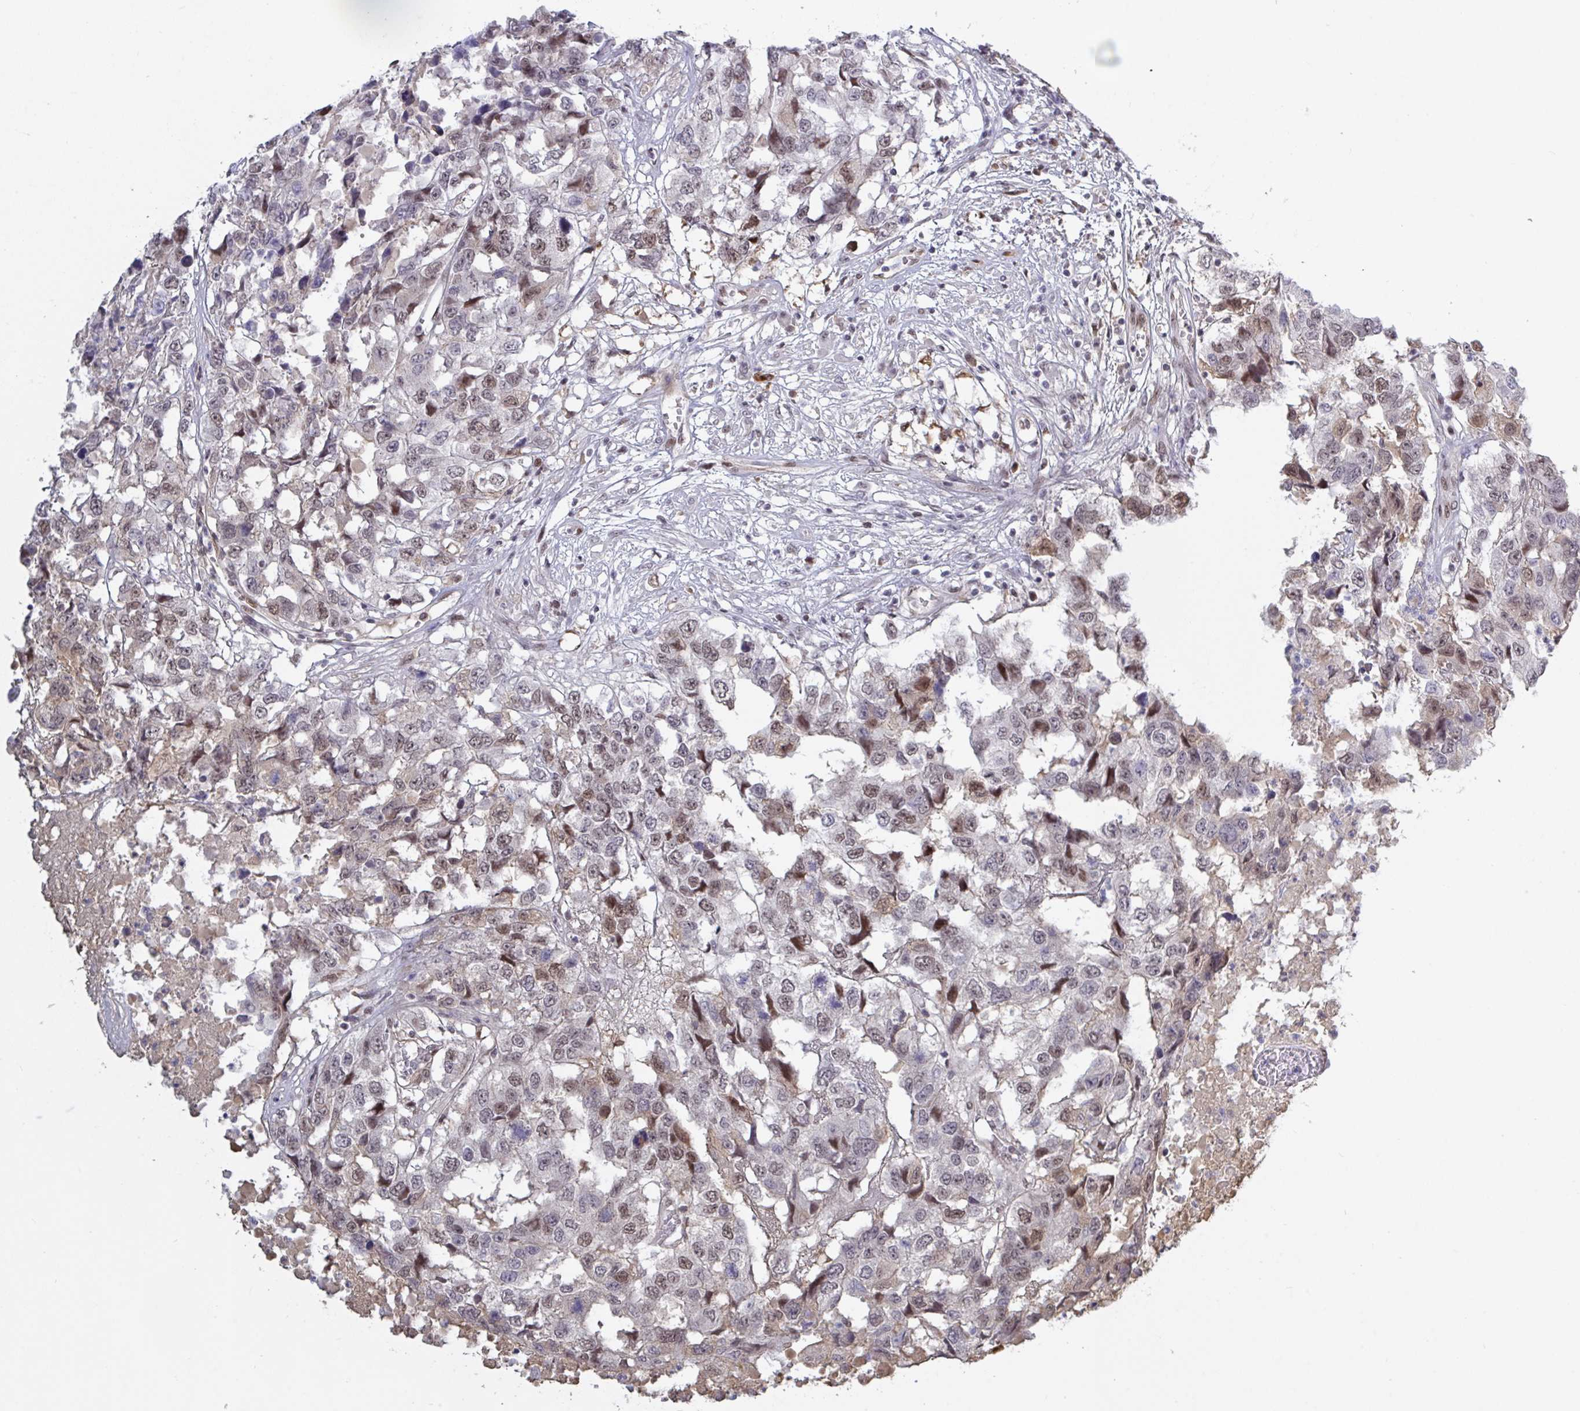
{"staining": {"intensity": "moderate", "quantity": "25%-75%", "location": "nuclear"}, "tissue": "testis cancer", "cell_type": "Tumor cells", "image_type": "cancer", "snomed": [{"axis": "morphology", "description": "Carcinoma, Embryonal, NOS"}, {"axis": "topography", "description": "Testis"}], "caption": "Immunohistochemistry staining of testis cancer, which exhibits medium levels of moderate nuclear positivity in approximately 25%-75% of tumor cells indicating moderate nuclear protein expression. The staining was performed using DAB (3,3'-diaminobenzidine) (brown) for protein detection and nuclei were counterstained in hematoxylin (blue).", "gene": "BCL7B", "patient": {"sex": "male", "age": 83}}